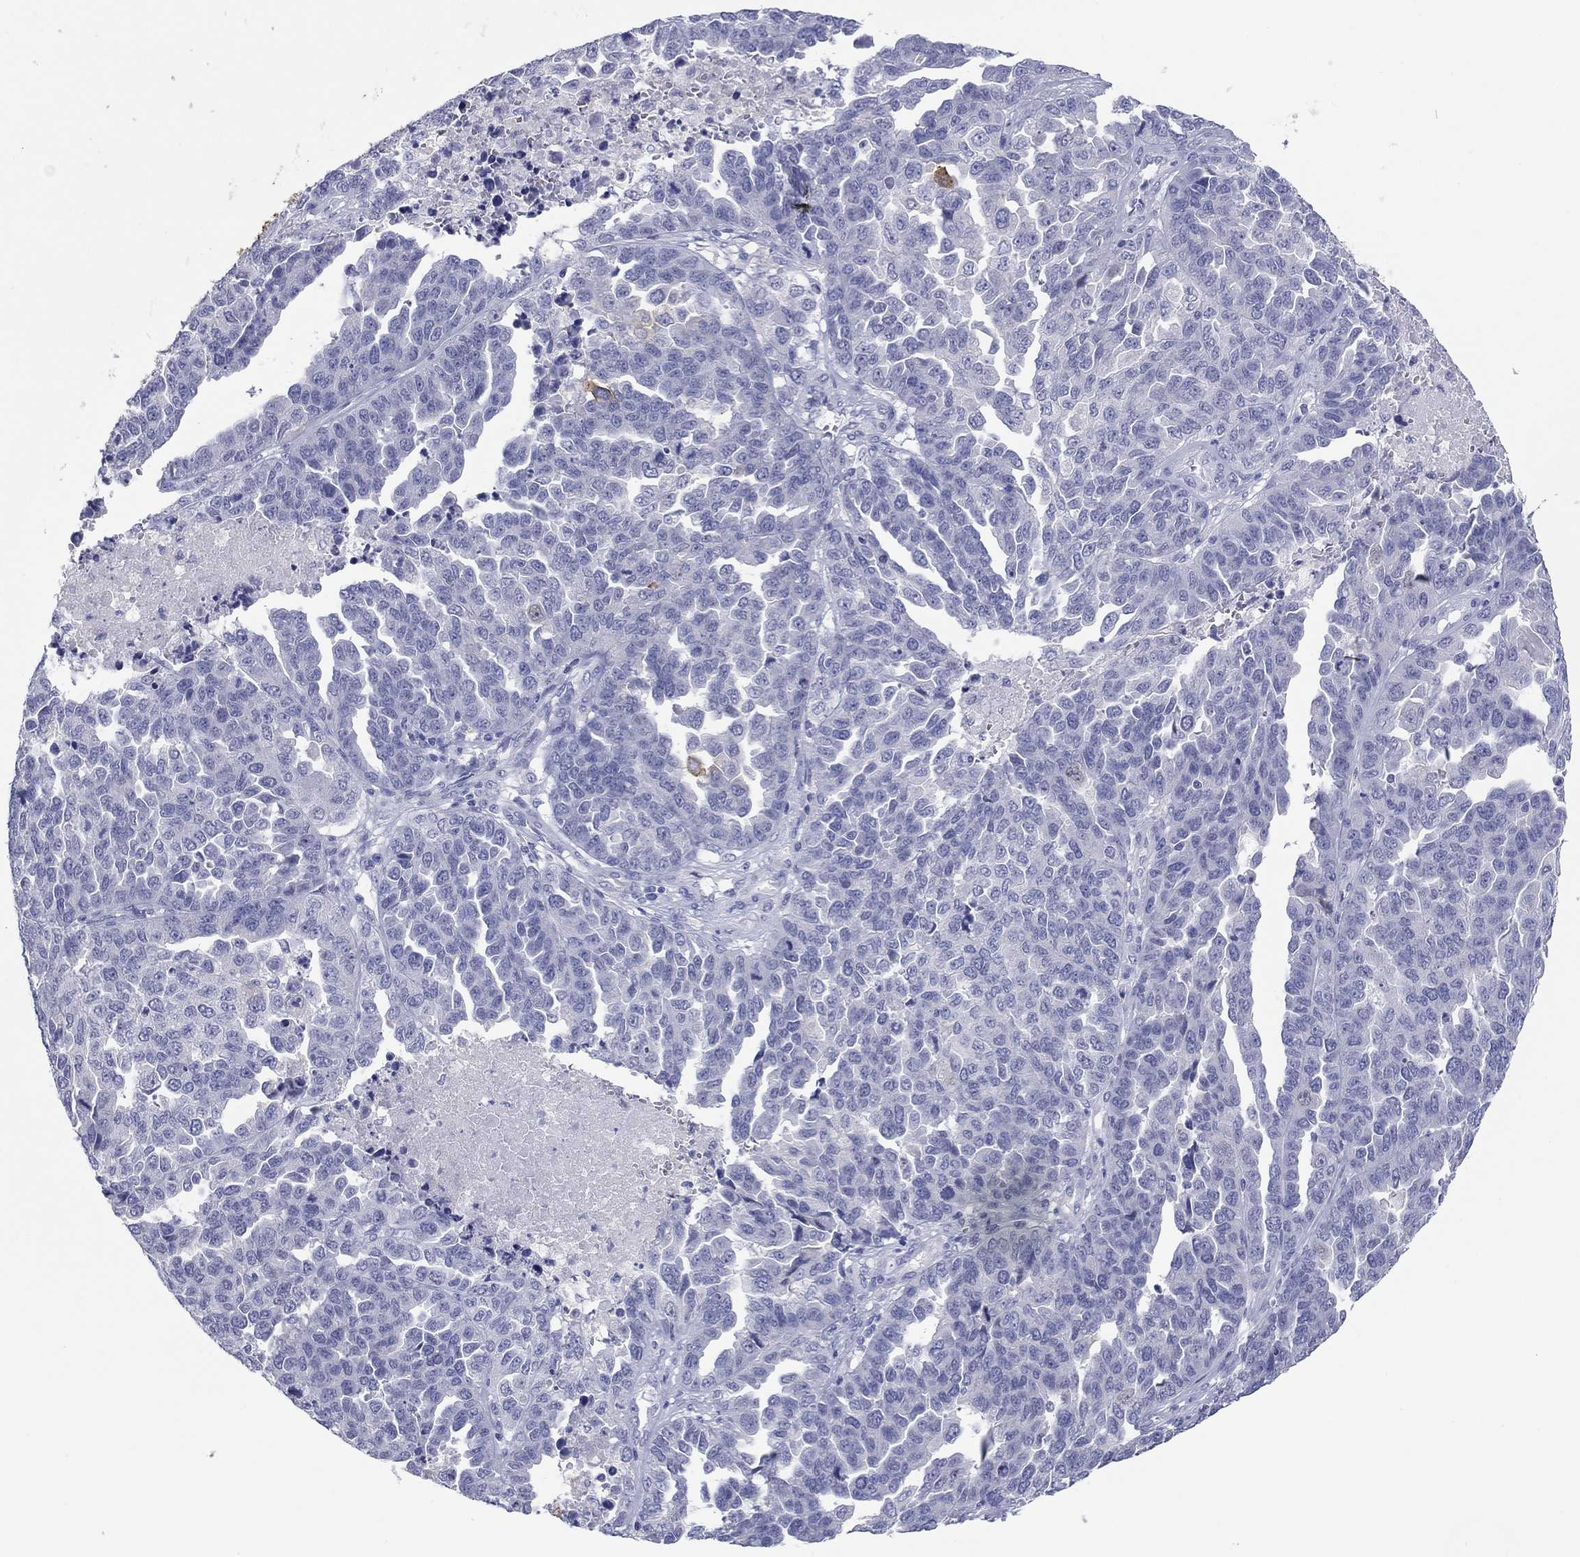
{"staining": {"intensity": "negative", "quantity": "none", "location": "none"}, "tissue": "ovarian cancer", "cell_type": "Tumor cells", "image_type": "cancer", "snomed": [{"axis": "morphology", "description": "Cystadenocarcinoma, serous, NOS"}, {"axis": "topography", "description": "Ovary"}], "caption": "Immunohistochemical staining of serous cystadenocarcinoma (ovarian) shows no significant positivity in tumor cells. (DAB IHC visualized using brightfield microscopy, high magnification).", "gene": "ERICH3", "patient": {"sex": "female", "age": 87}}